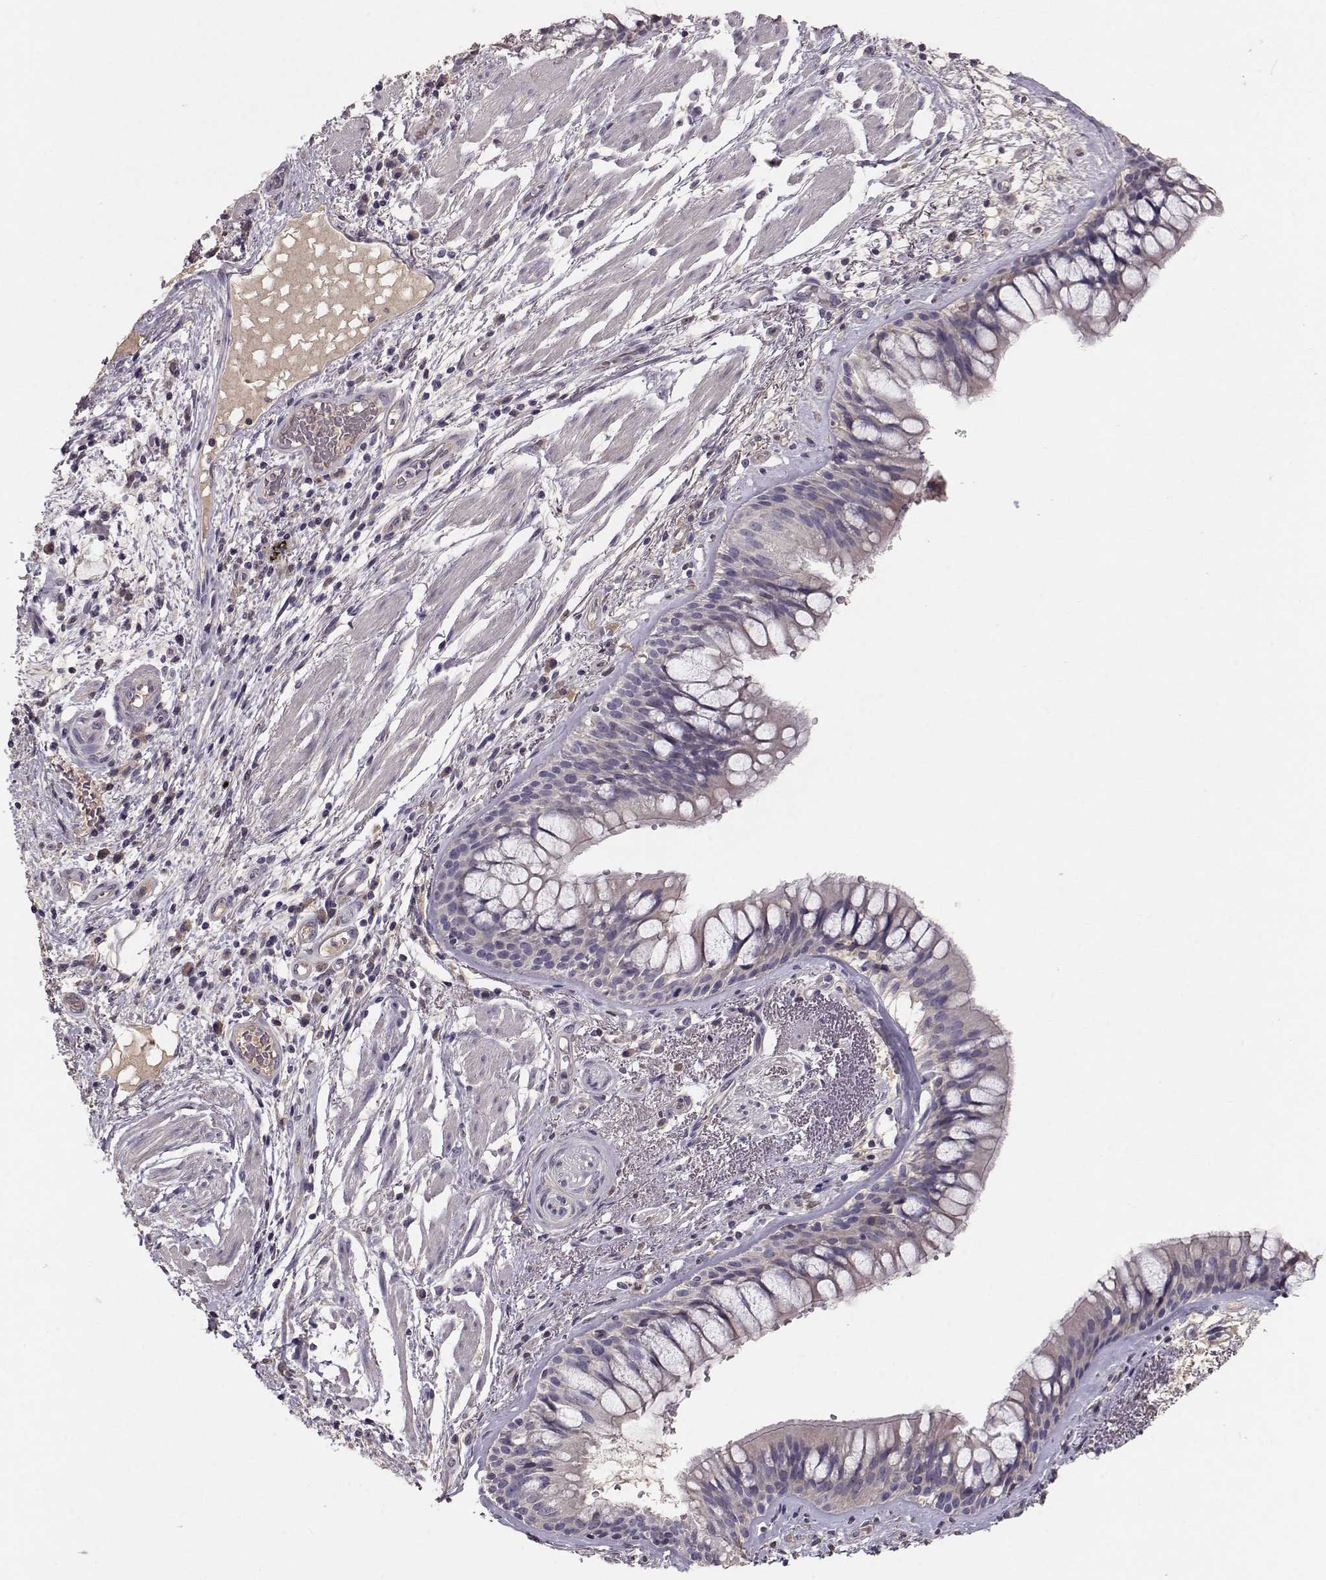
{"staining": {"intensity": "negative", "quantity": "none", "location": "none"}, "tissue": "bronchus", "cell_type": "Respiratory epithelial cells", "image_type": "normal", "snomed": [{"axis": "morphology", "description": "Normal tissue, NOS"}, {"axis": "topography", "description": "Bronchus"}, {"axis": "topography", "description": "Lung"}], "caption": "The image shows no staining of respiratory epithelial cells in benign bronchus. (DAB IHC visualized using brightfield microscopy, high magnification).", "gene": "PMCH", "patient": {"sex": "female", "age": 57}}